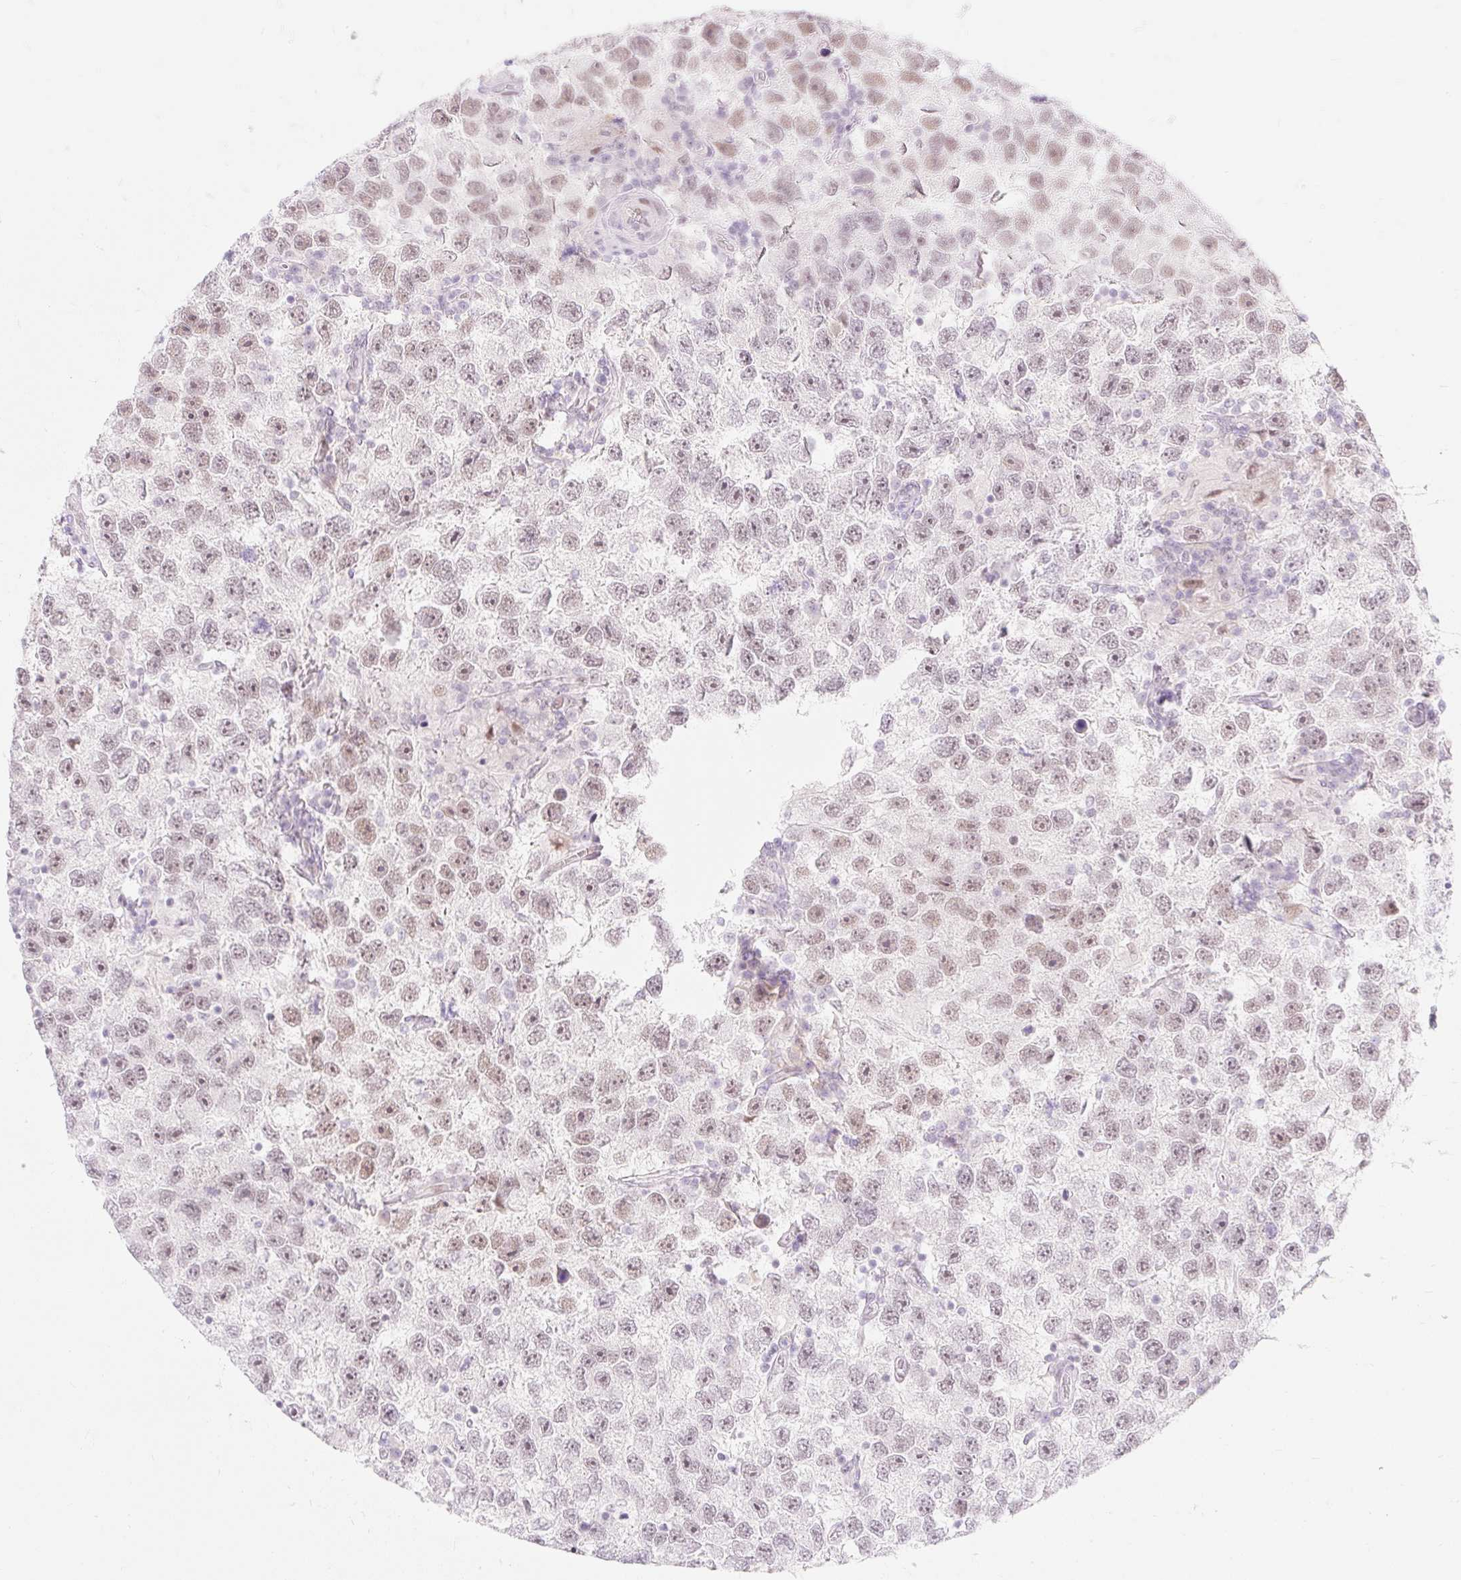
{"staining": {"intensity": "moderate", "quantity": ">75%", "location": "nuclear"}, "tissue": "testis cancer", "cell_type": "Tumor cells", "image_type": "cancer", "snomed": [{"axis": "morphology", "description": "Seminoma, NOS"}, {"axis": "topography", "description": "Testis"}], "caption": "Testis seminoma stained with a brown dye exhibits moderate nuclear positive expression in about >75% of tumor cells.", "gene": "H2BW1", "patient": {"sex": "male", "age": 26}}